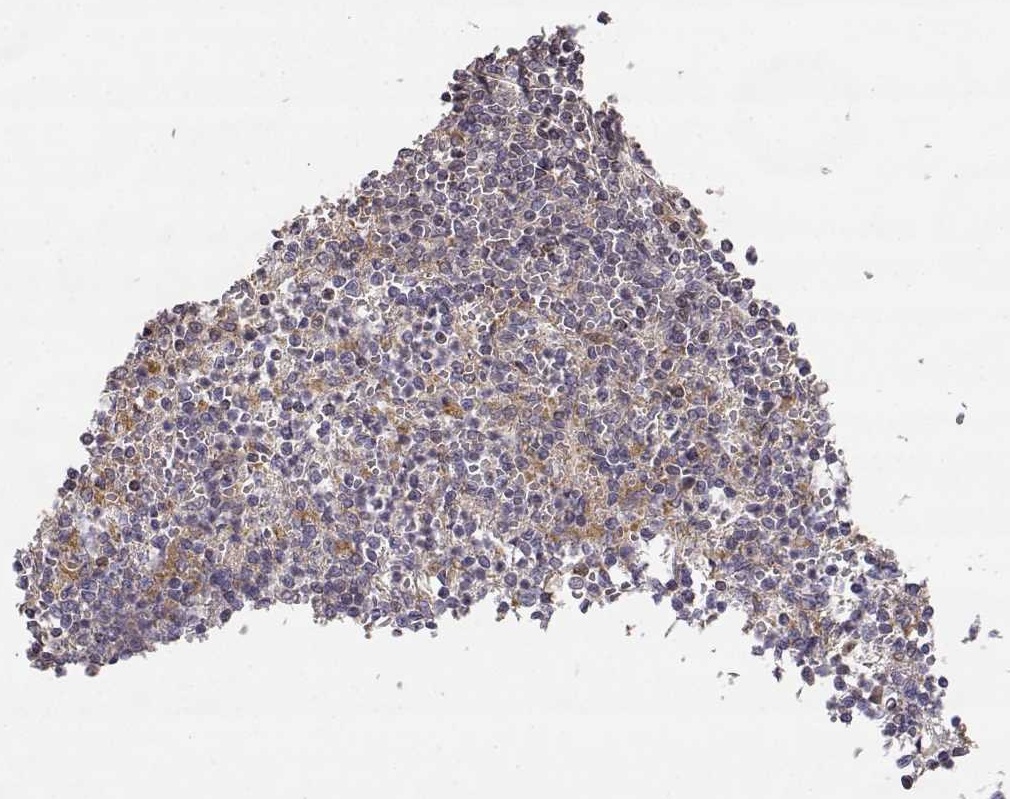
{"staining": {"intensity": "weak", "quantity": "25%-75%", "location": "cytoplasmic/membranous"}, "tissue": "spleen", "cell_type": "Cells in red pulp", "image_type": "normal", "snomed": [{"axis": "morphology", "description": "Normal tissue, NOS"}, {"axis": "topography", "description": "Spleen"}], "caption": "A high-resolution micrograph shows immunohistochemistry staining of normal spleen, which reveals weak cytoplasmic/membranous expression in approximately 25%-75% of cells in red pulp. (DAB = brown stain, brightfield microscopy at high magnification).", "gene": "CRIM1", "patient": {"sex": "female", "age": 74}}